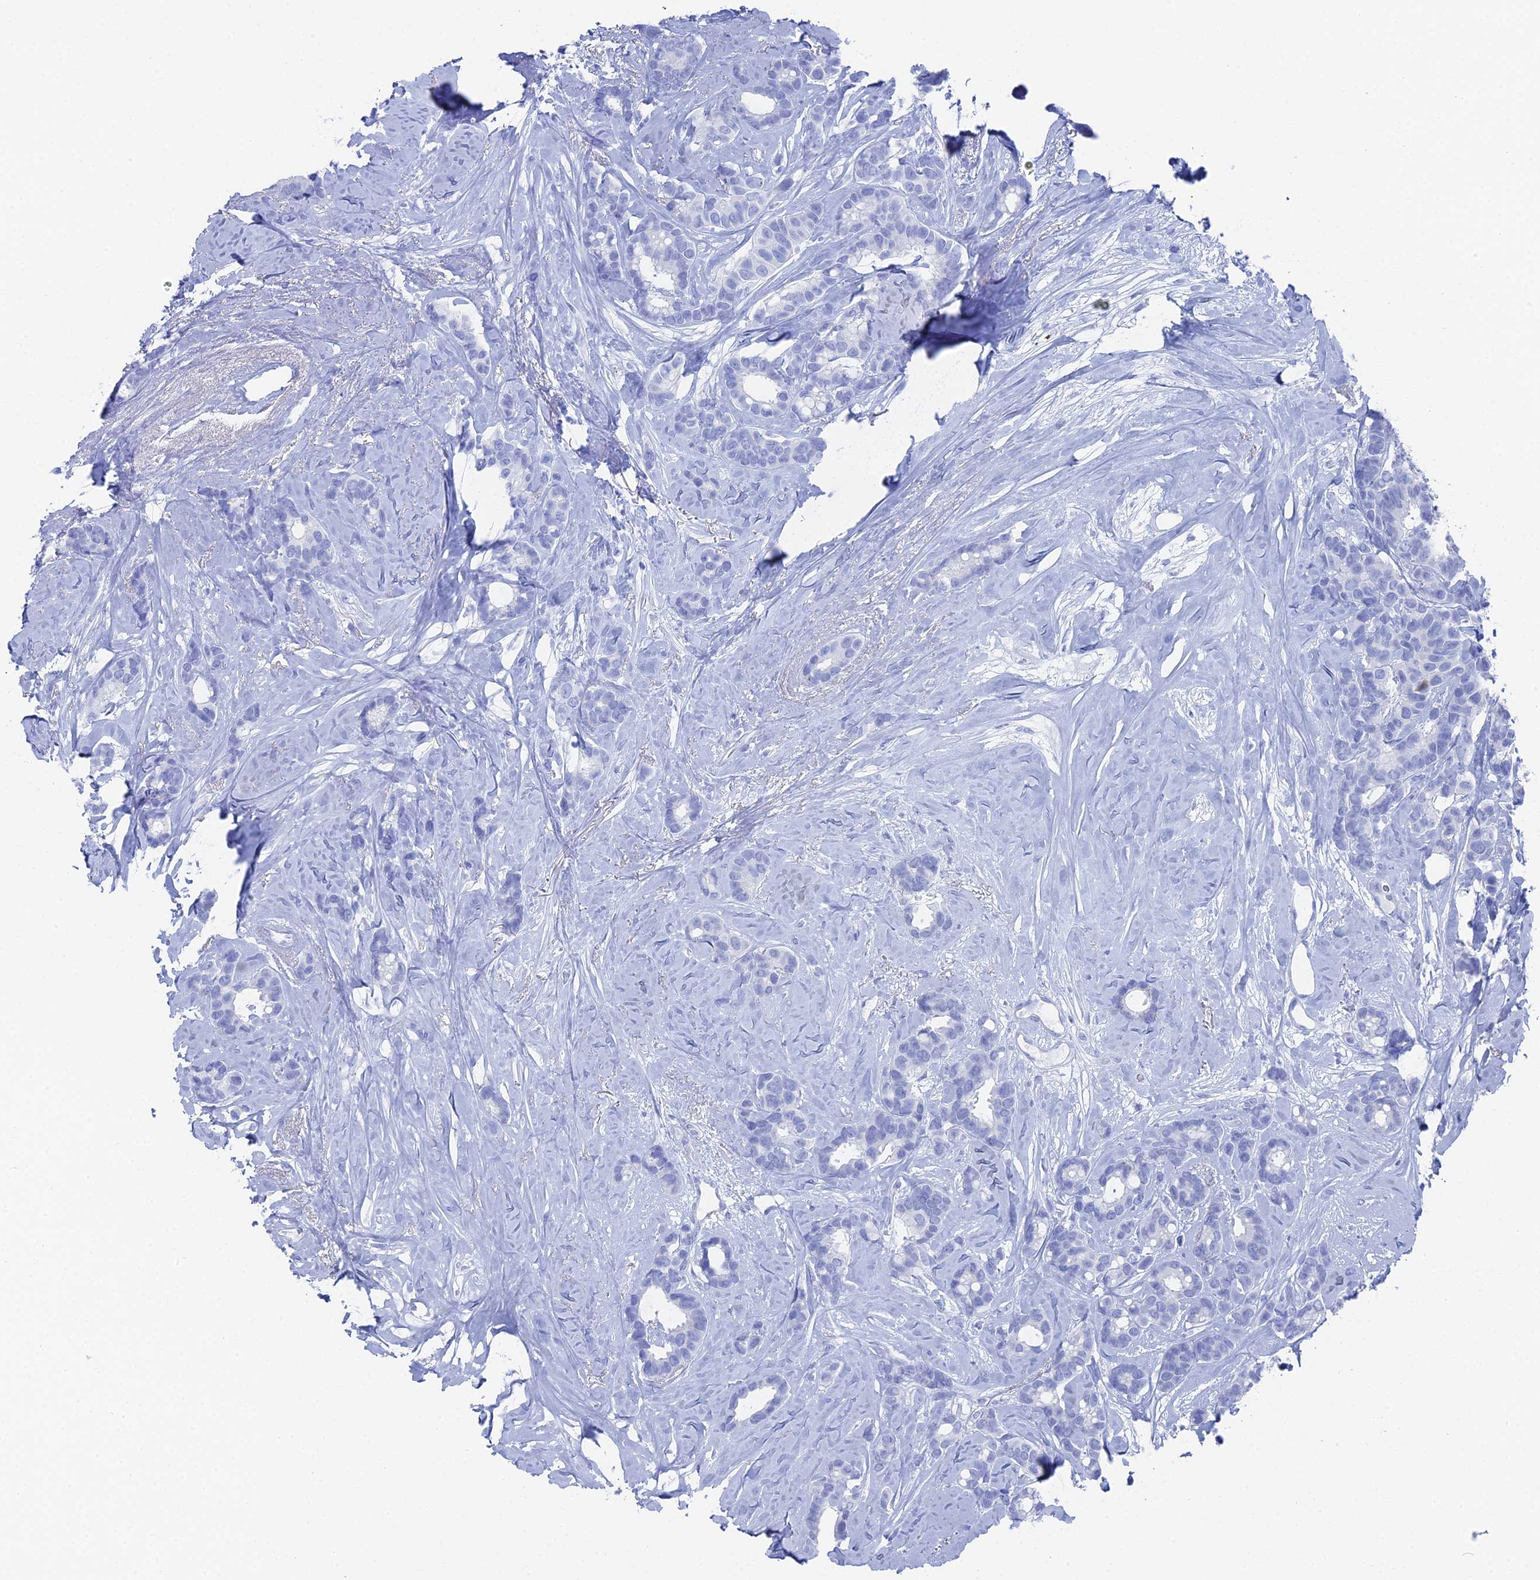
{"staining": {"intensity": "negative", "quantity": "none", "location": "none"}, "tissue": "breast cancer", "cell_type": "Tumor cells", "image_type": "cancer", "snomed": [{"axis": "morphology", "description": "Duct carcinoma"}, {"axis": "topography", "description": "Breast"}], "caption": "Protein analysis of intraductal carcinoma (breast) demonstrates no significant staining in tumor cells.", "gene": "ENPP3", "patient": {"sex": "female", "age": 87}}